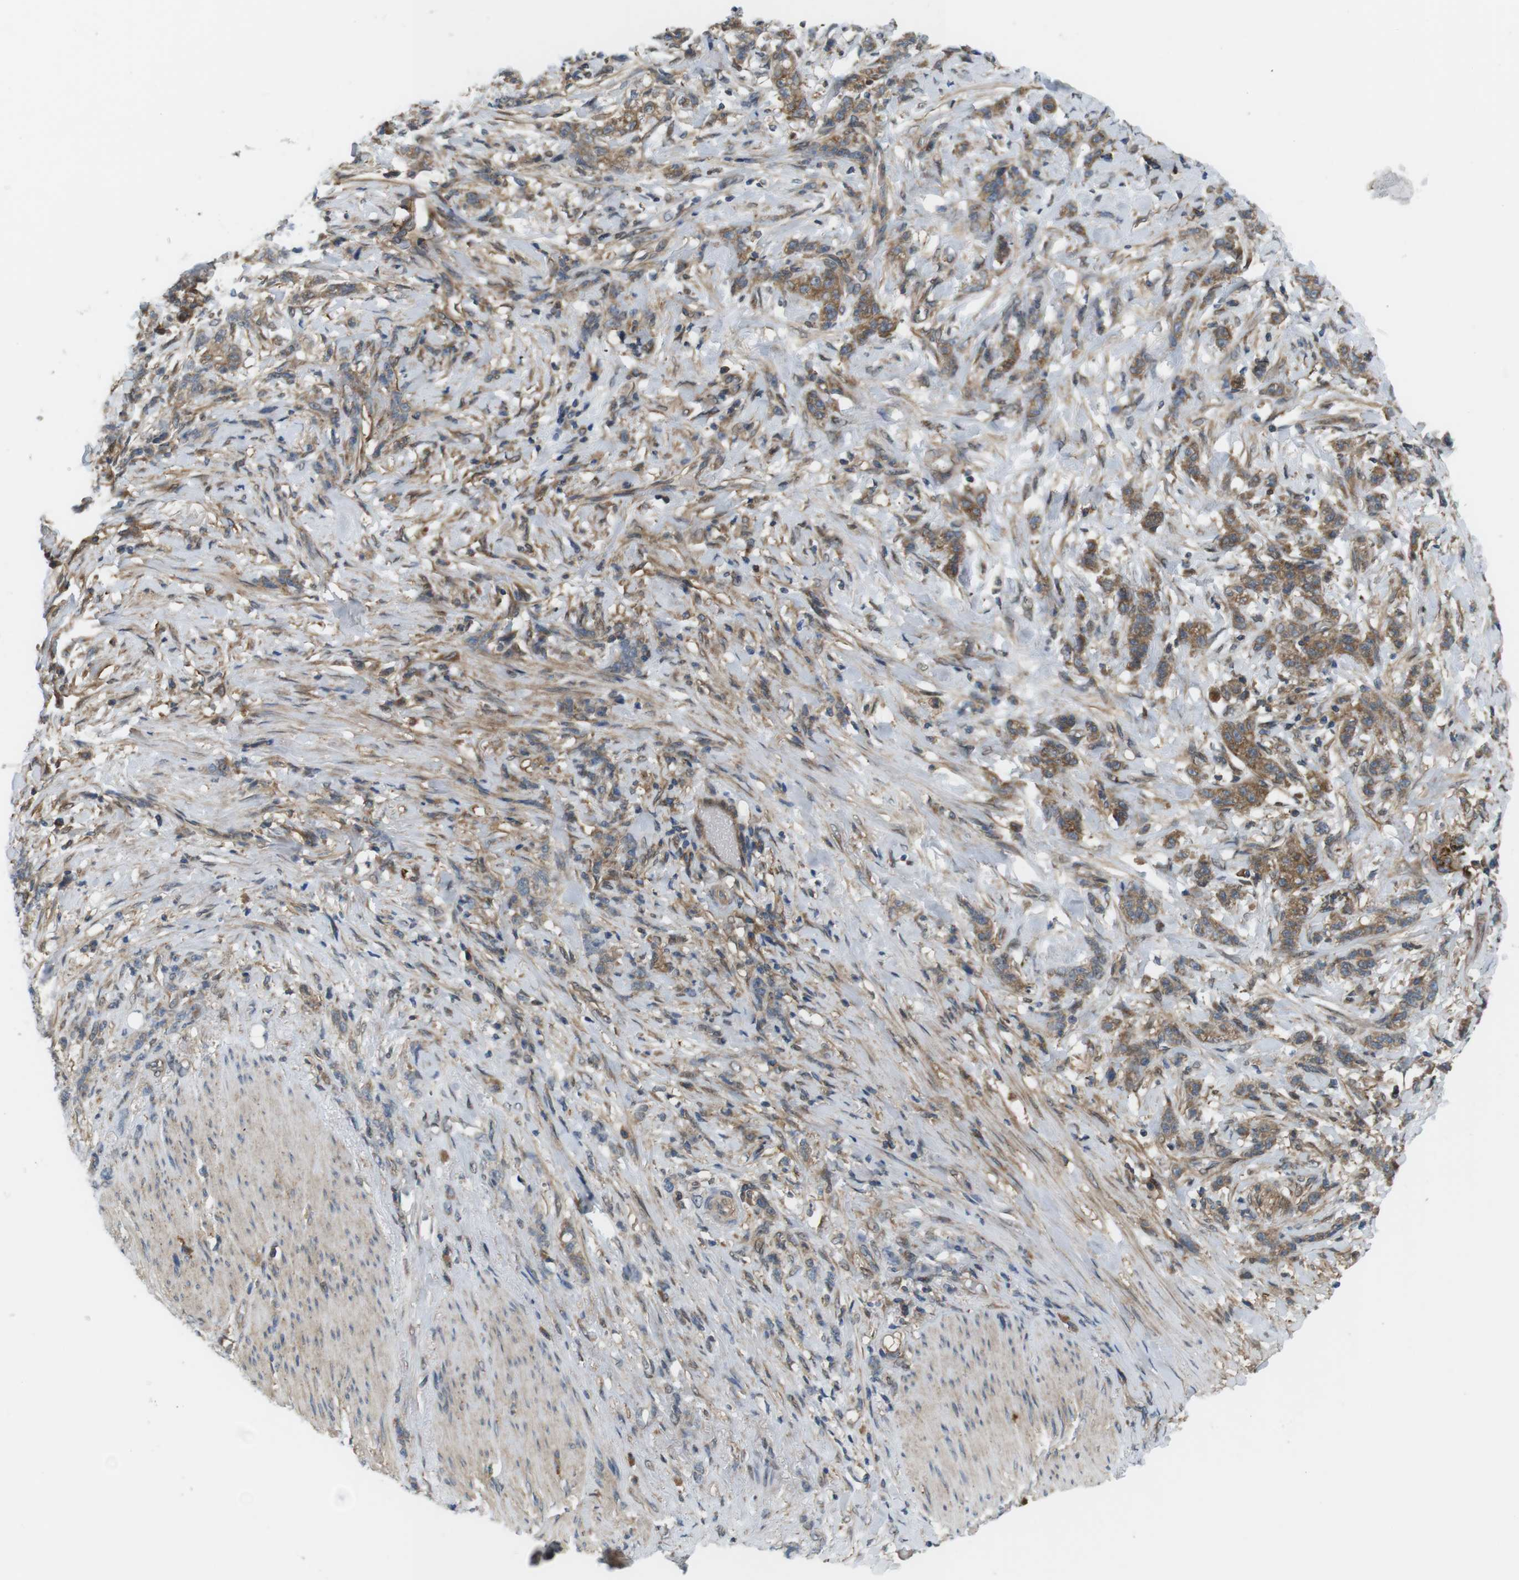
{"staining": {"intensity": "moderate", "quantity": ">75%", "location": "cytoplasmic/membranous"}, "tissue": "stomach cancer", "cell_type": "Tumor cells", "image_type": "cancer", "snomed": [{"axis": "morphology", "description": "Adenocarcinoma, NOS"}, {"axis": "topography", "description": "Stomach, lower"}], "caption": "Immunohistochemical staining of human stomach cancer displays medium levels of moderate cytoplasmic/membranous positivity in about >75% of tumor cells.", "gene": "DDAH2", "patient": {"sex": "male", "age": 88}}